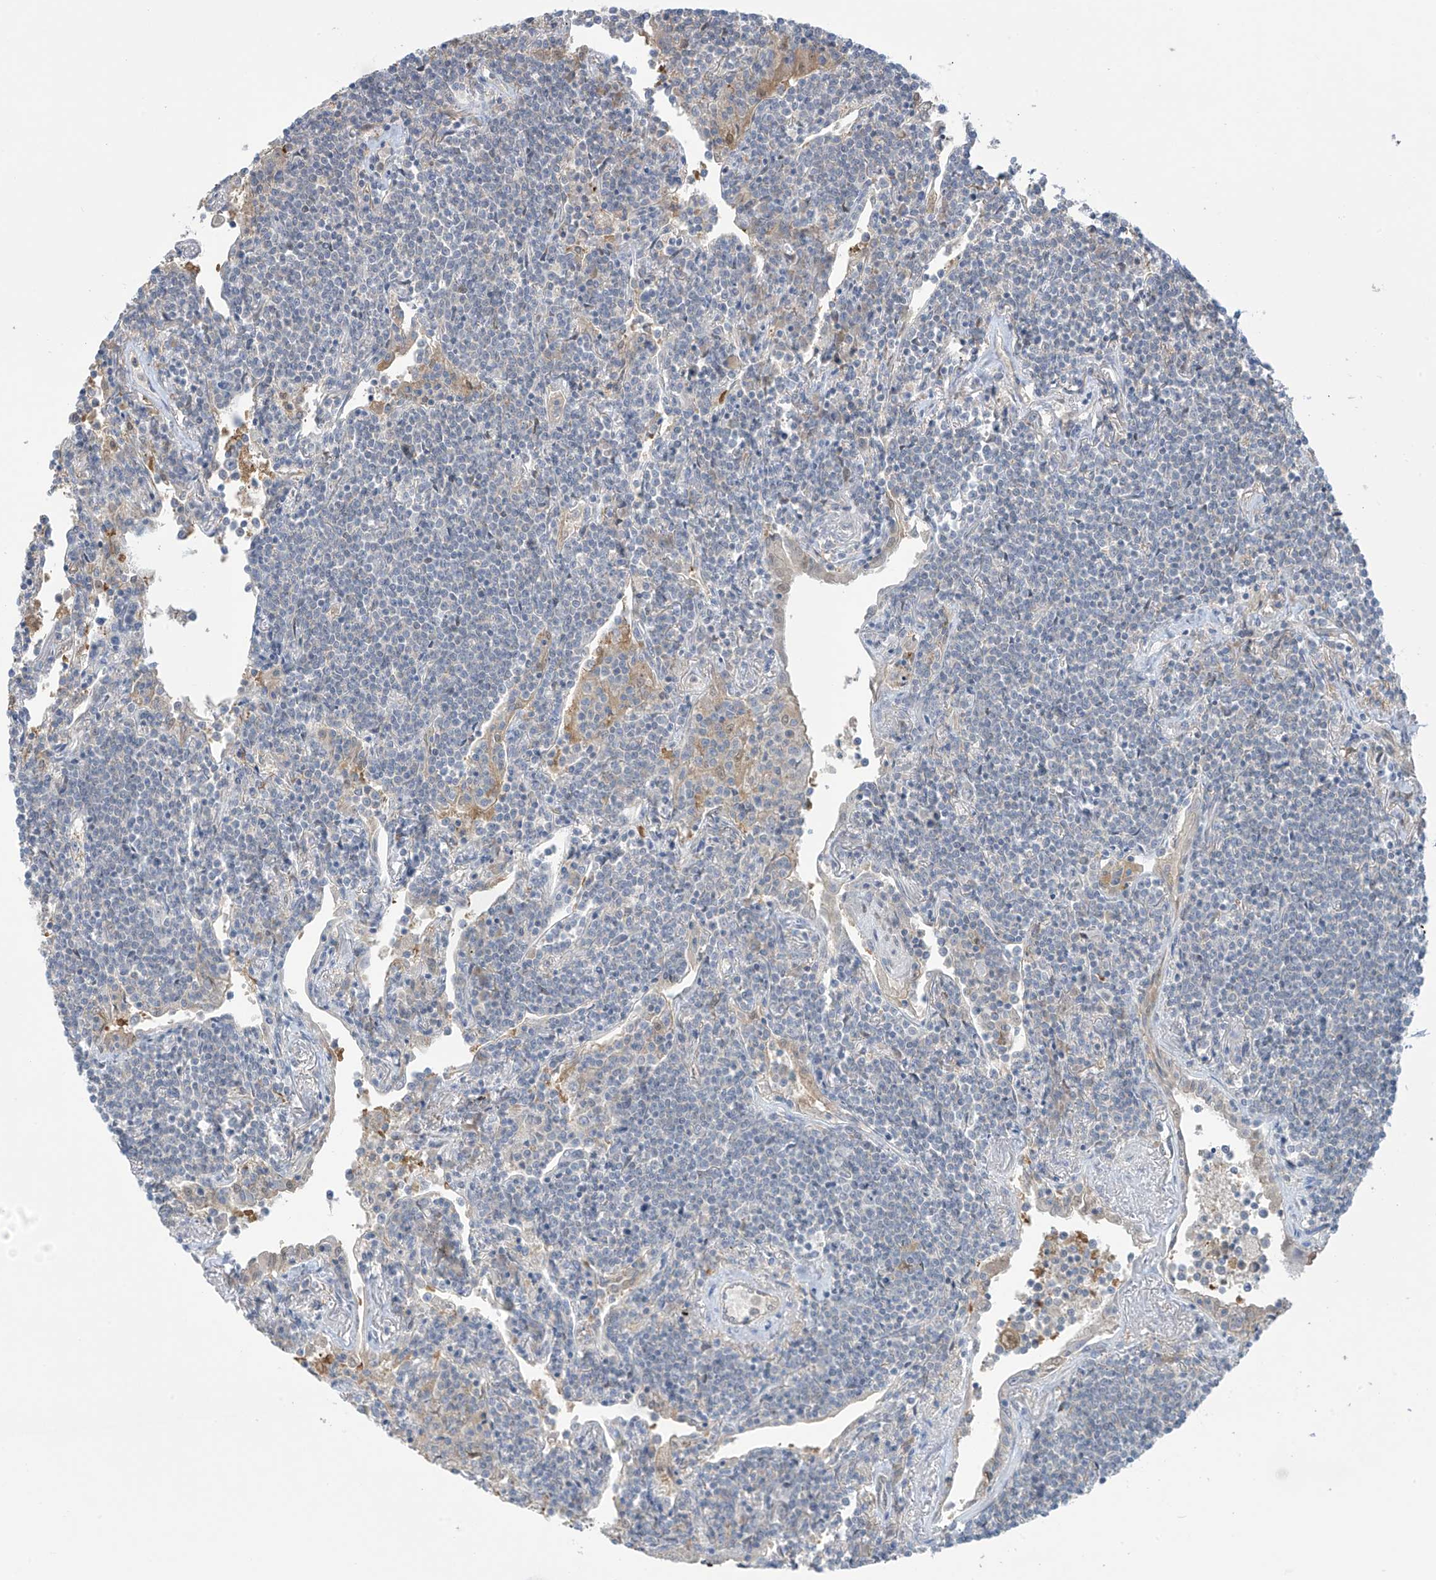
{"staining": {"intensity": "negative", "quantity": "none", "location": "none"}, "tissue": "lymphoma", "cell_type": "Tumor cells", "image_type": "cancer", "snomed": [{"axis": "morphology", "description": "Malignant lymphoma, non-Hodgkin's type, Low grade"}, {"axis": "topography", "description": "Lung"}], "caption": "There is no significant staining in tumor cells of lymphoma.", "gene": "IDH1", "patient": {"sex": "female", "age": 71}}